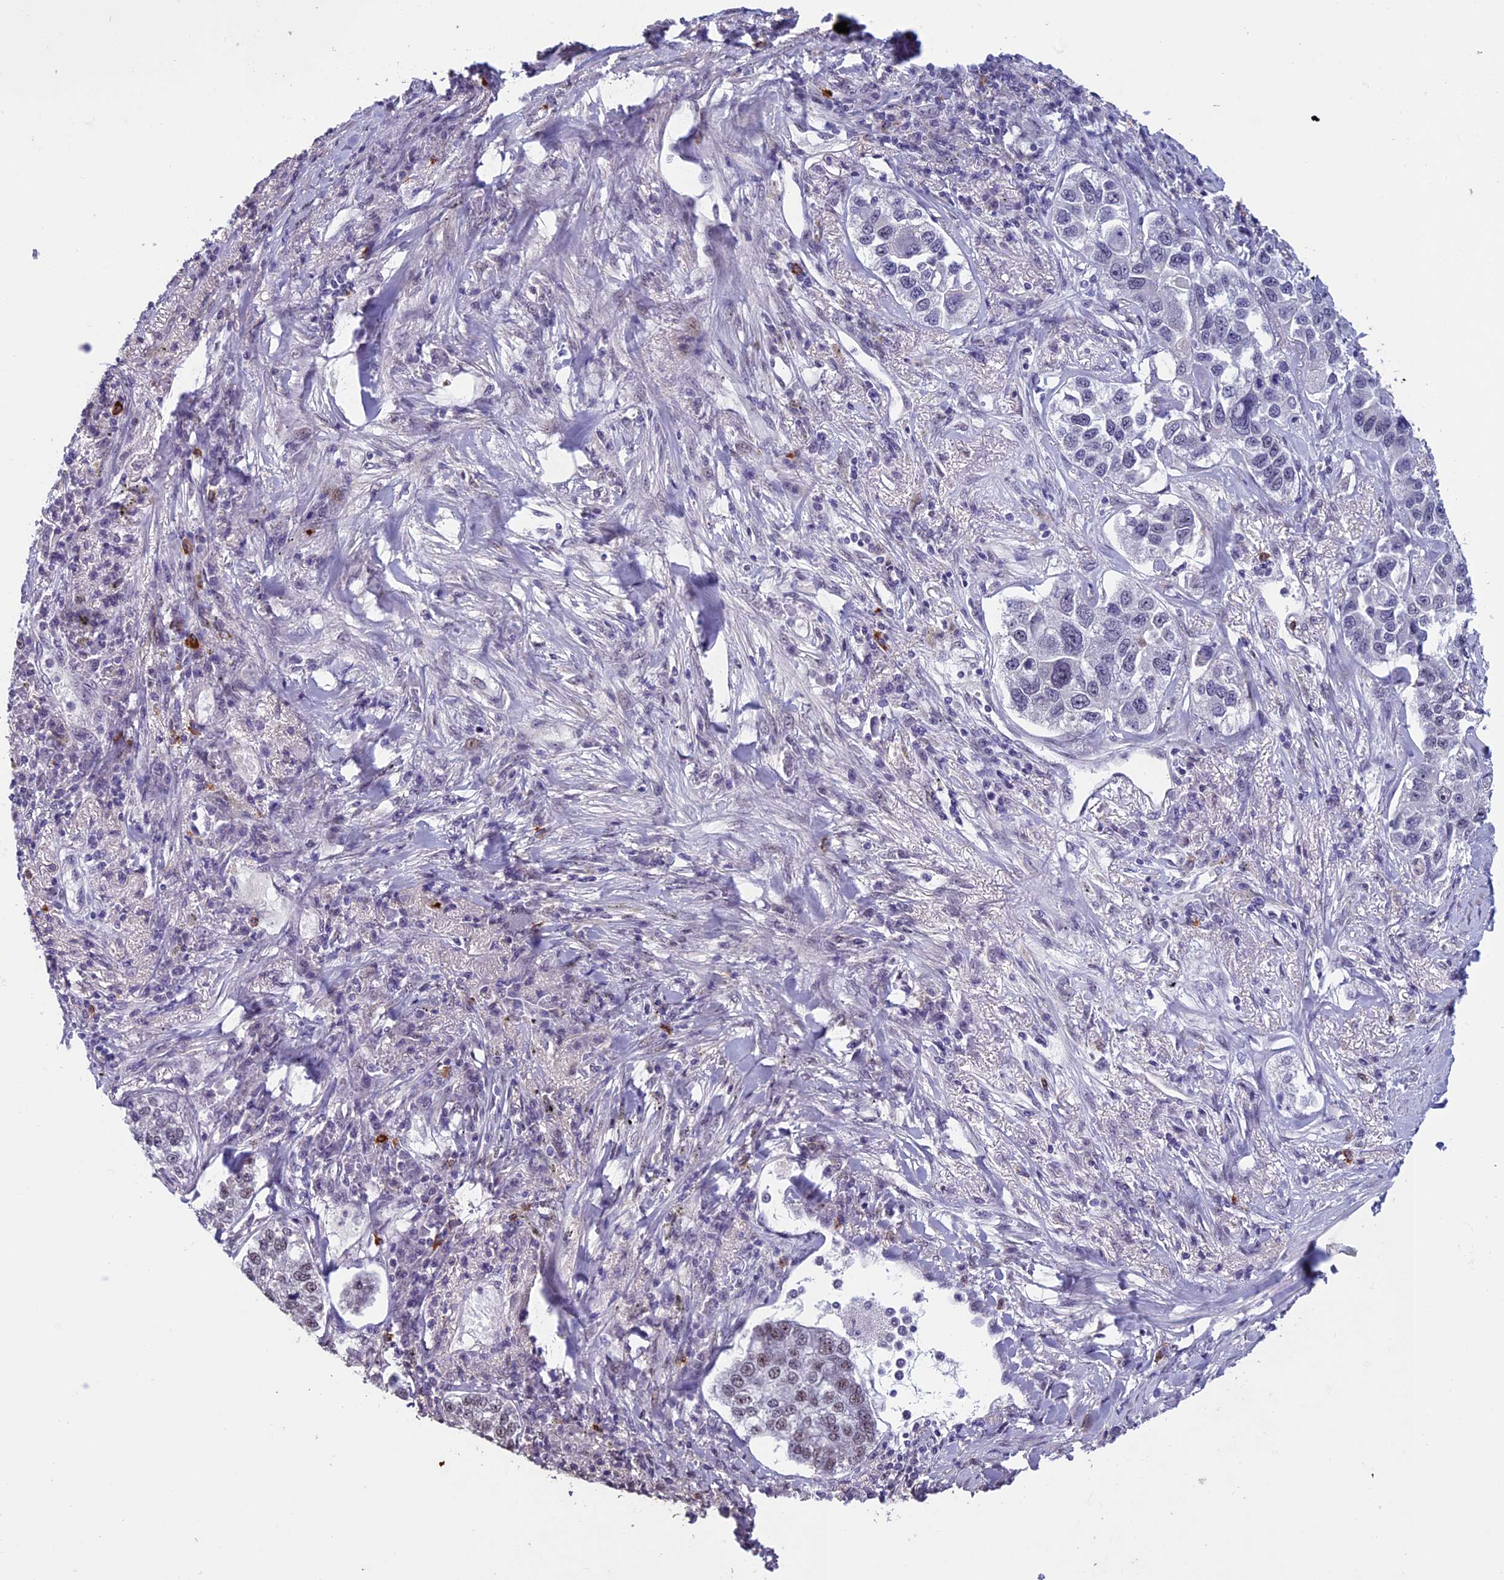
{"staining": {"intensity": "negative", "quantity": "none", "location": "none"}, "tissue": "lung cancer", "cell_type": "Tumor cells", "image_type": "cancer", "snomed": [{"axis": "morphology", "description": "Adenocarcinoma, NOS"}, {"axis": "topography", "description": "Lung"}], "caption": "The immunohistochemistry photomicrograph has no significant positivity in tumor cells of lung cancer (adenocarcinoma) tissue.", "gene": "RNF40", "patient": {"sex": "male", "age": 49}}